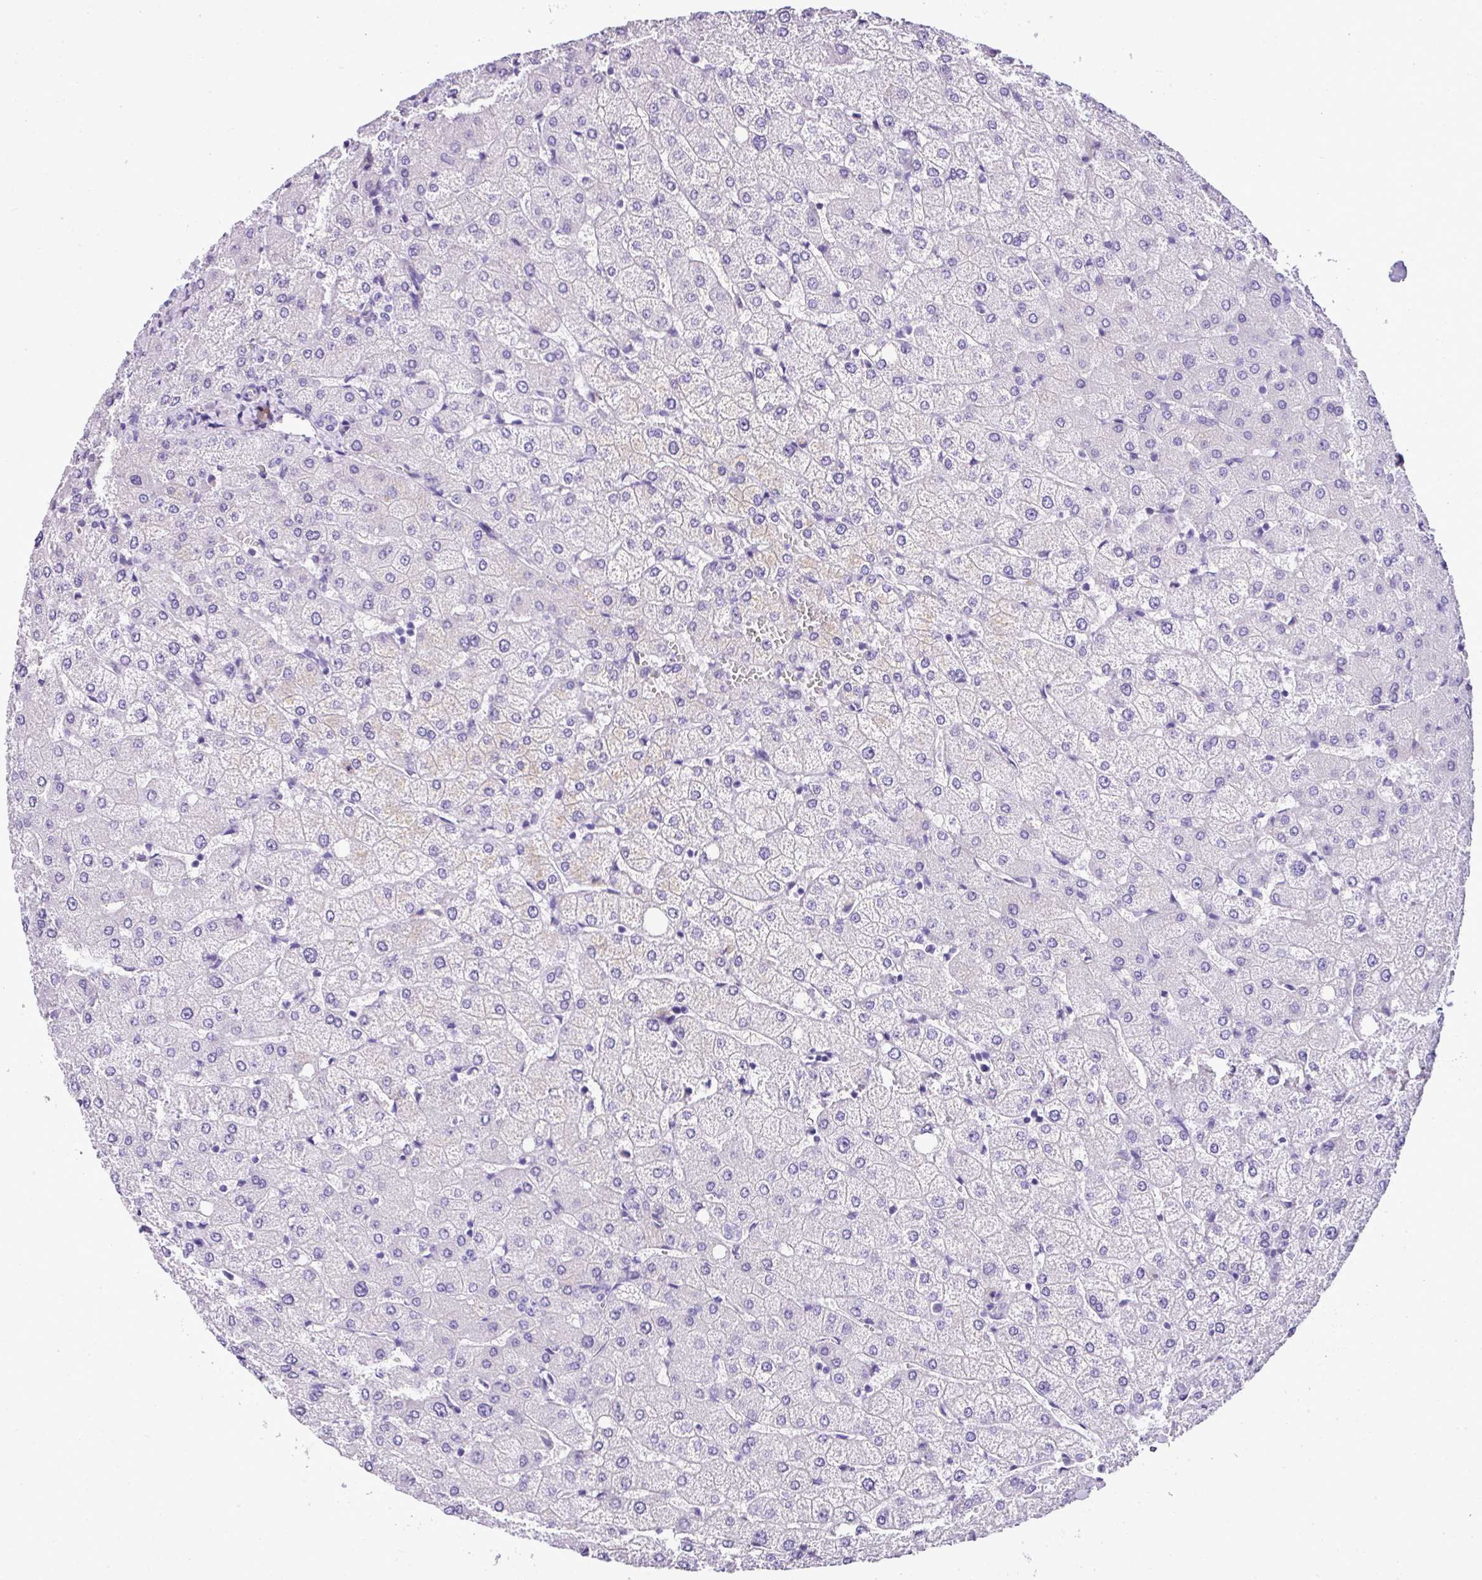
{"staining": {"intensity": "negative", "quantity": "none", "location": "none"}, "tissue": "liver", "cell_type": "Cholangiocytes", "image_type": "normal", "snomed": [{"axis": "morphology", "description": "Normal tissue, NOS"}, {"axis": "topography", "description": "Liver"}], "caption": "IHC image of unremarkable liver: human liver stained with DAB (3,3'-diaminobenzidine) displays no significant protein positivity in cholangiocytes.", "gene": "MUC21", "patient": {"sex": "female", "age": 54}}